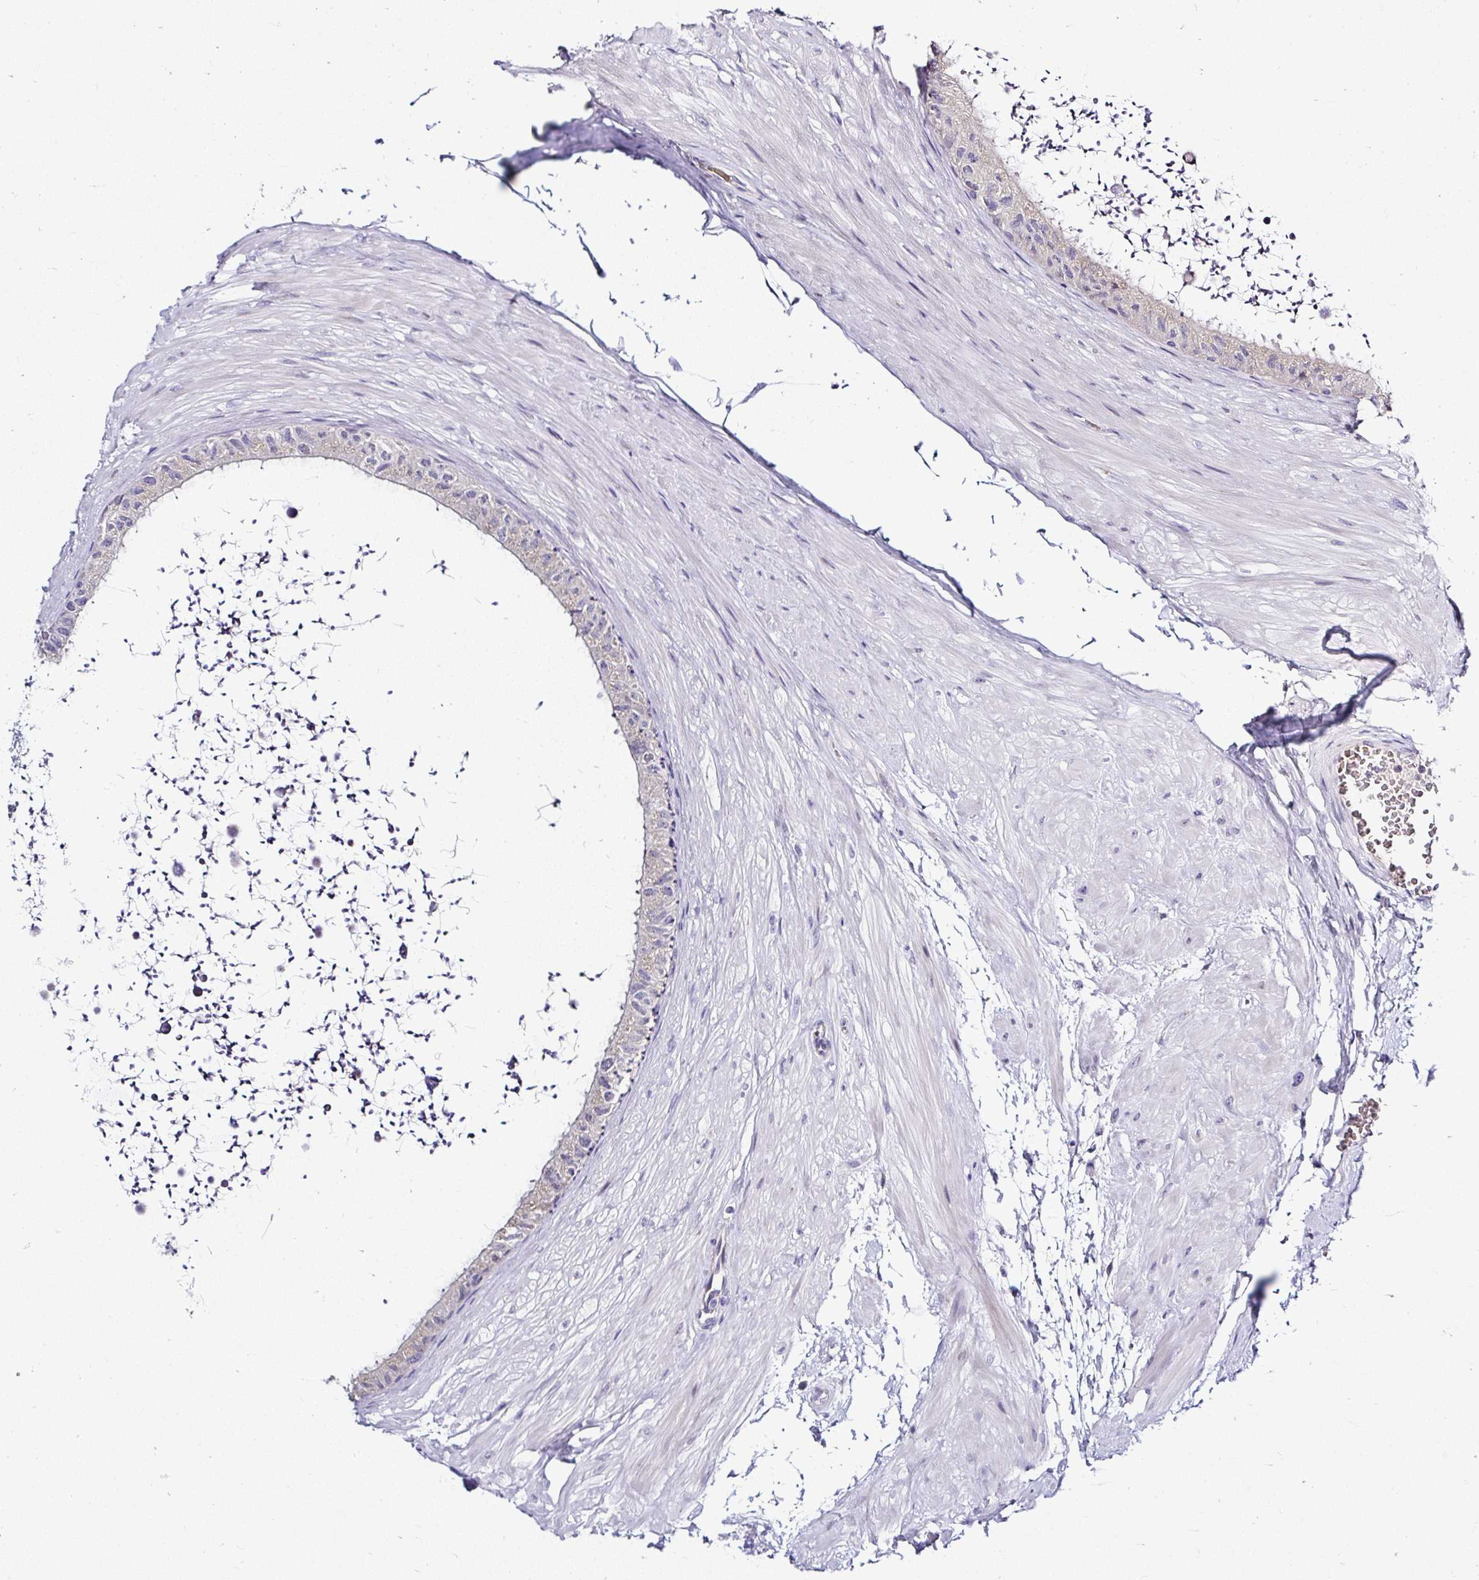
{"staining": {"intensity": "weak", "quantity": "25%-75%", "location": "cytoplasmic/membranous"}, "tissue": "epididymis", "cell_type": "Glandular cells", "image_type": "normal", "snomed": [{"axis": "morphology", "description": "Normal tissue, NOS"}, {"axis": "topography", "description": "Epididymis"}, {"axis": "topography", "description": "Peripheral nerve tissue"}], "caption": "Human epididymis stained with a brown dye displays weak cytoplasmic/membranous positive positivity in about 25%-75% of glandular cells.", "gene": "DEPDC5", "patient": {"sex": "male", "age": 32}}